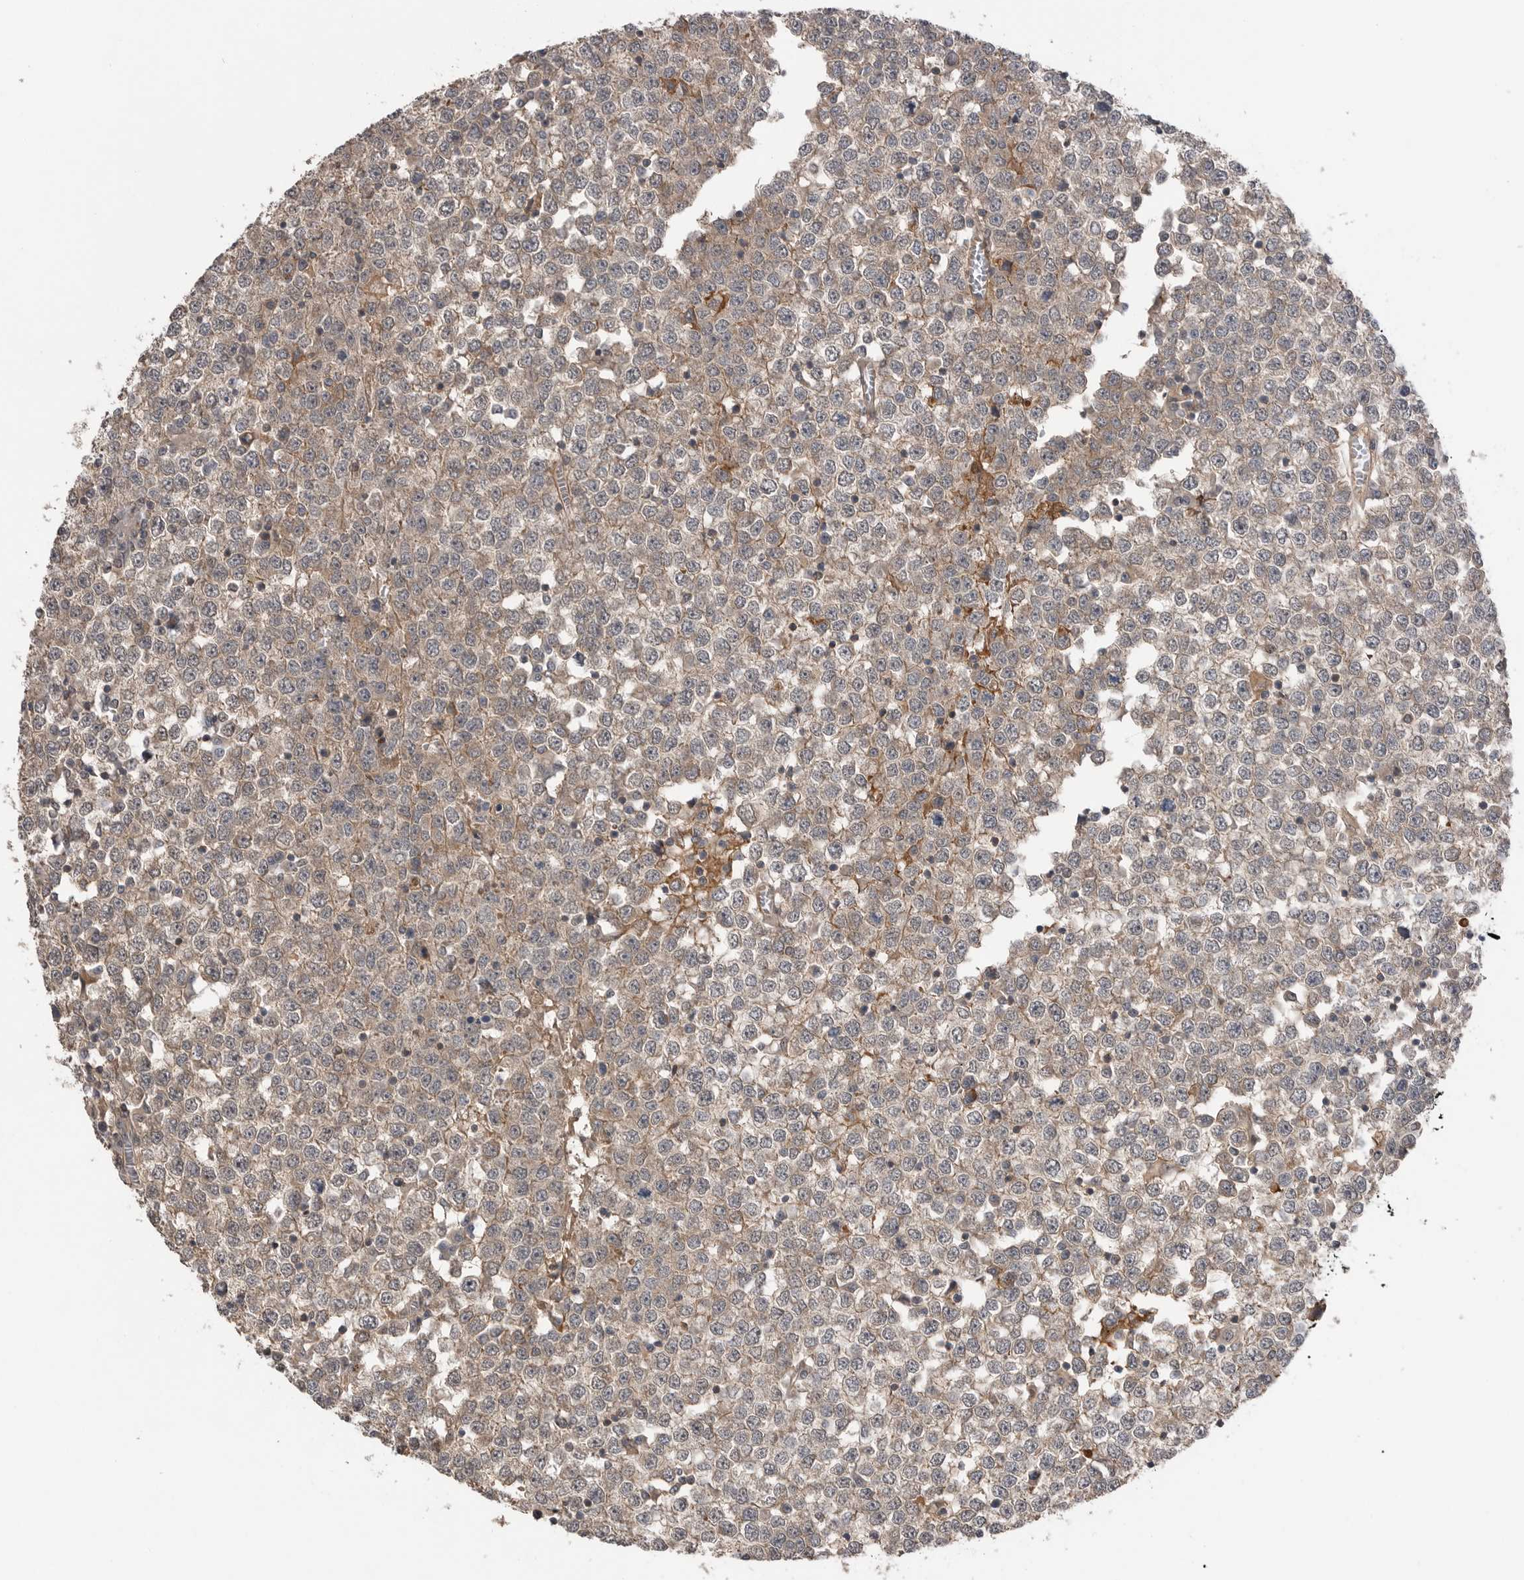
{"staining": {"intensity": "moderate", "quantity": "<25%", "location": "cytoplasmic/membranous"}, "tissue": "testis cancer", "cell_type": "Tumor cells", "image_type": "cancer", "snomed": [{"axis": "morphology", "description": "Seminoma, NOS"}, {"axis": "topography", "description": "Testis"}], "caption": "Immunohistochemistry (IHC) (DAB (3,3'-diaminobenzidine)) staining of human testis cancer reveals moderate cytoplasmic/membranous protein positivity in approximately <25% of tumor cells. (Brightfield microscopy of DAB IHC at high magnification).", "gene": "PEAK1", "patient": {"sex": "male", "age": 65}}